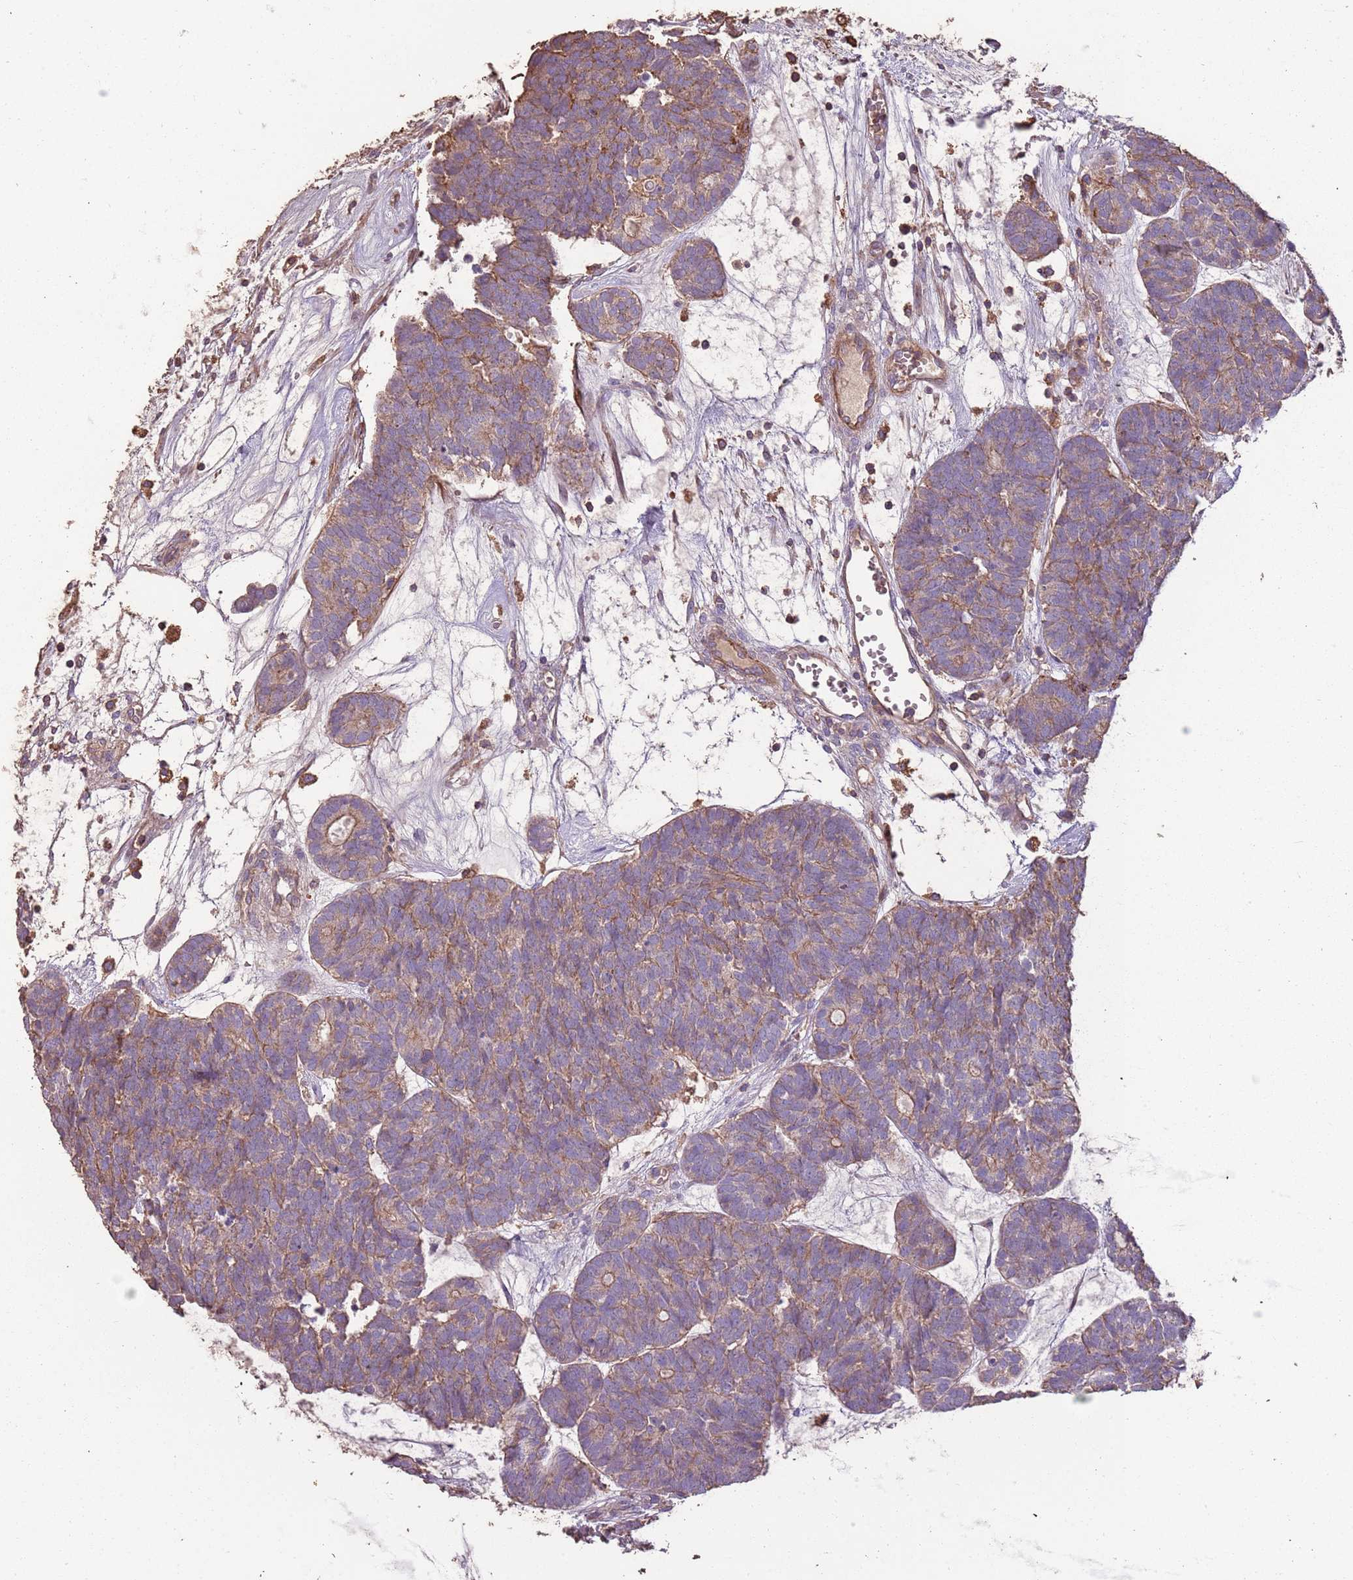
{"staining": {"intensity": "weak", "quantity": ">75%", "location": "cytoplasmic/membranous"}, "tissue": "head and neck cancer", "cell_type": "Tumor cells", "image_type": "cancer", "snomed": [{"axis": "morphology", "description": "Adenocarcinoma, NOS"}, {"axis": "topography", "description": "Head-Neck"}], "caption": "A brown stain labels weak cytoplasmic/membranous expression of a protein in adenocarcinoma (head and neck) tumor cells.", "gene": "FECH", "patient": {"sex": "female", "age": 81}}